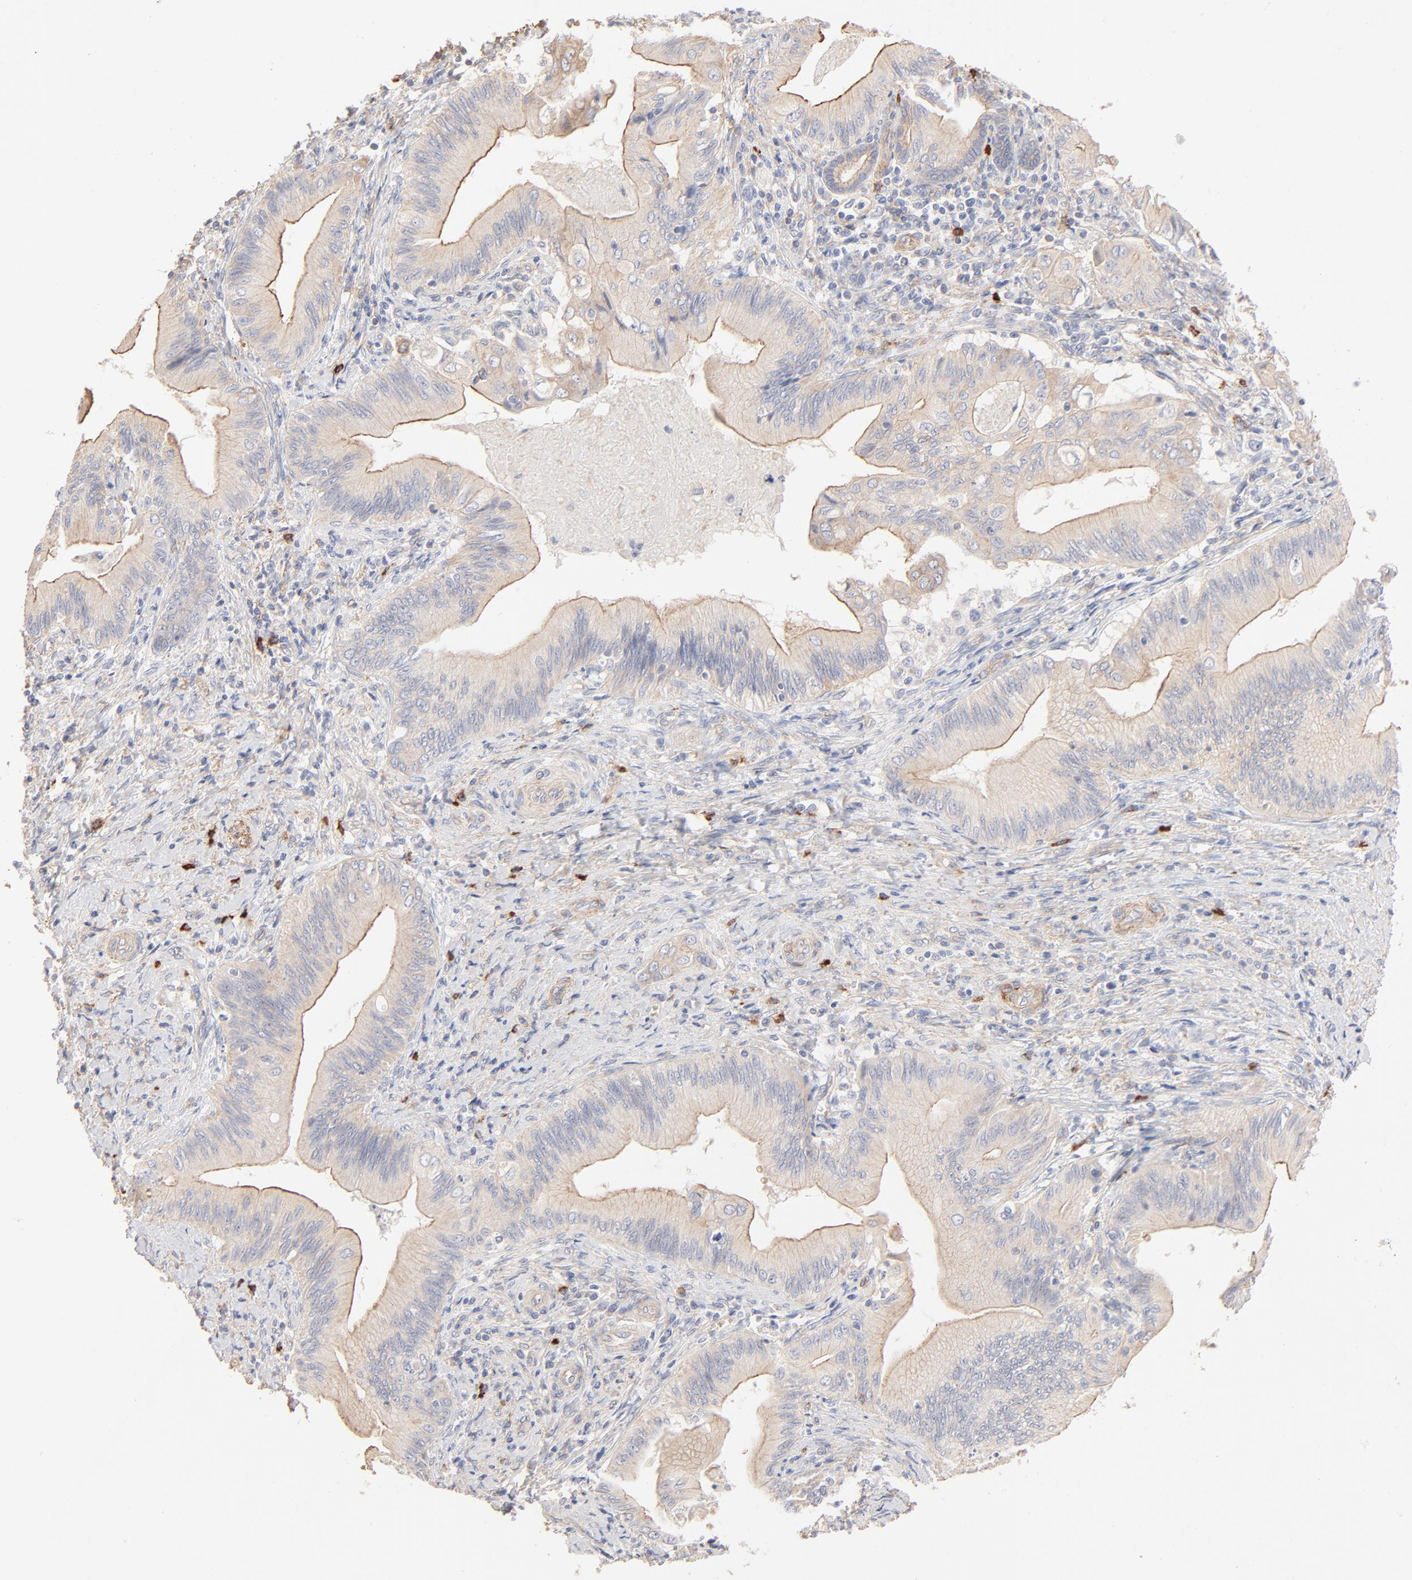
{"staining": {"intensity": "weak", "quantity": ">75%", "location": "cytoplasmic/membranous"}, "tissue": "liver cancer", "cell_type": "Tumor cells", "image_type": "cancer", "snomed": [{"axis": "morphology", "description": "Cholangiocarcinoma"}, {"axis": "topography", "description": "Liver"}], "caption": "The immunohistochemical stain labels weak cytoplasmic/membranous expression in tumor cells of liver cholangiocarcinoma tissue.", "gene": "SPTB", "patient": {"sex": "male", "age": 58}}